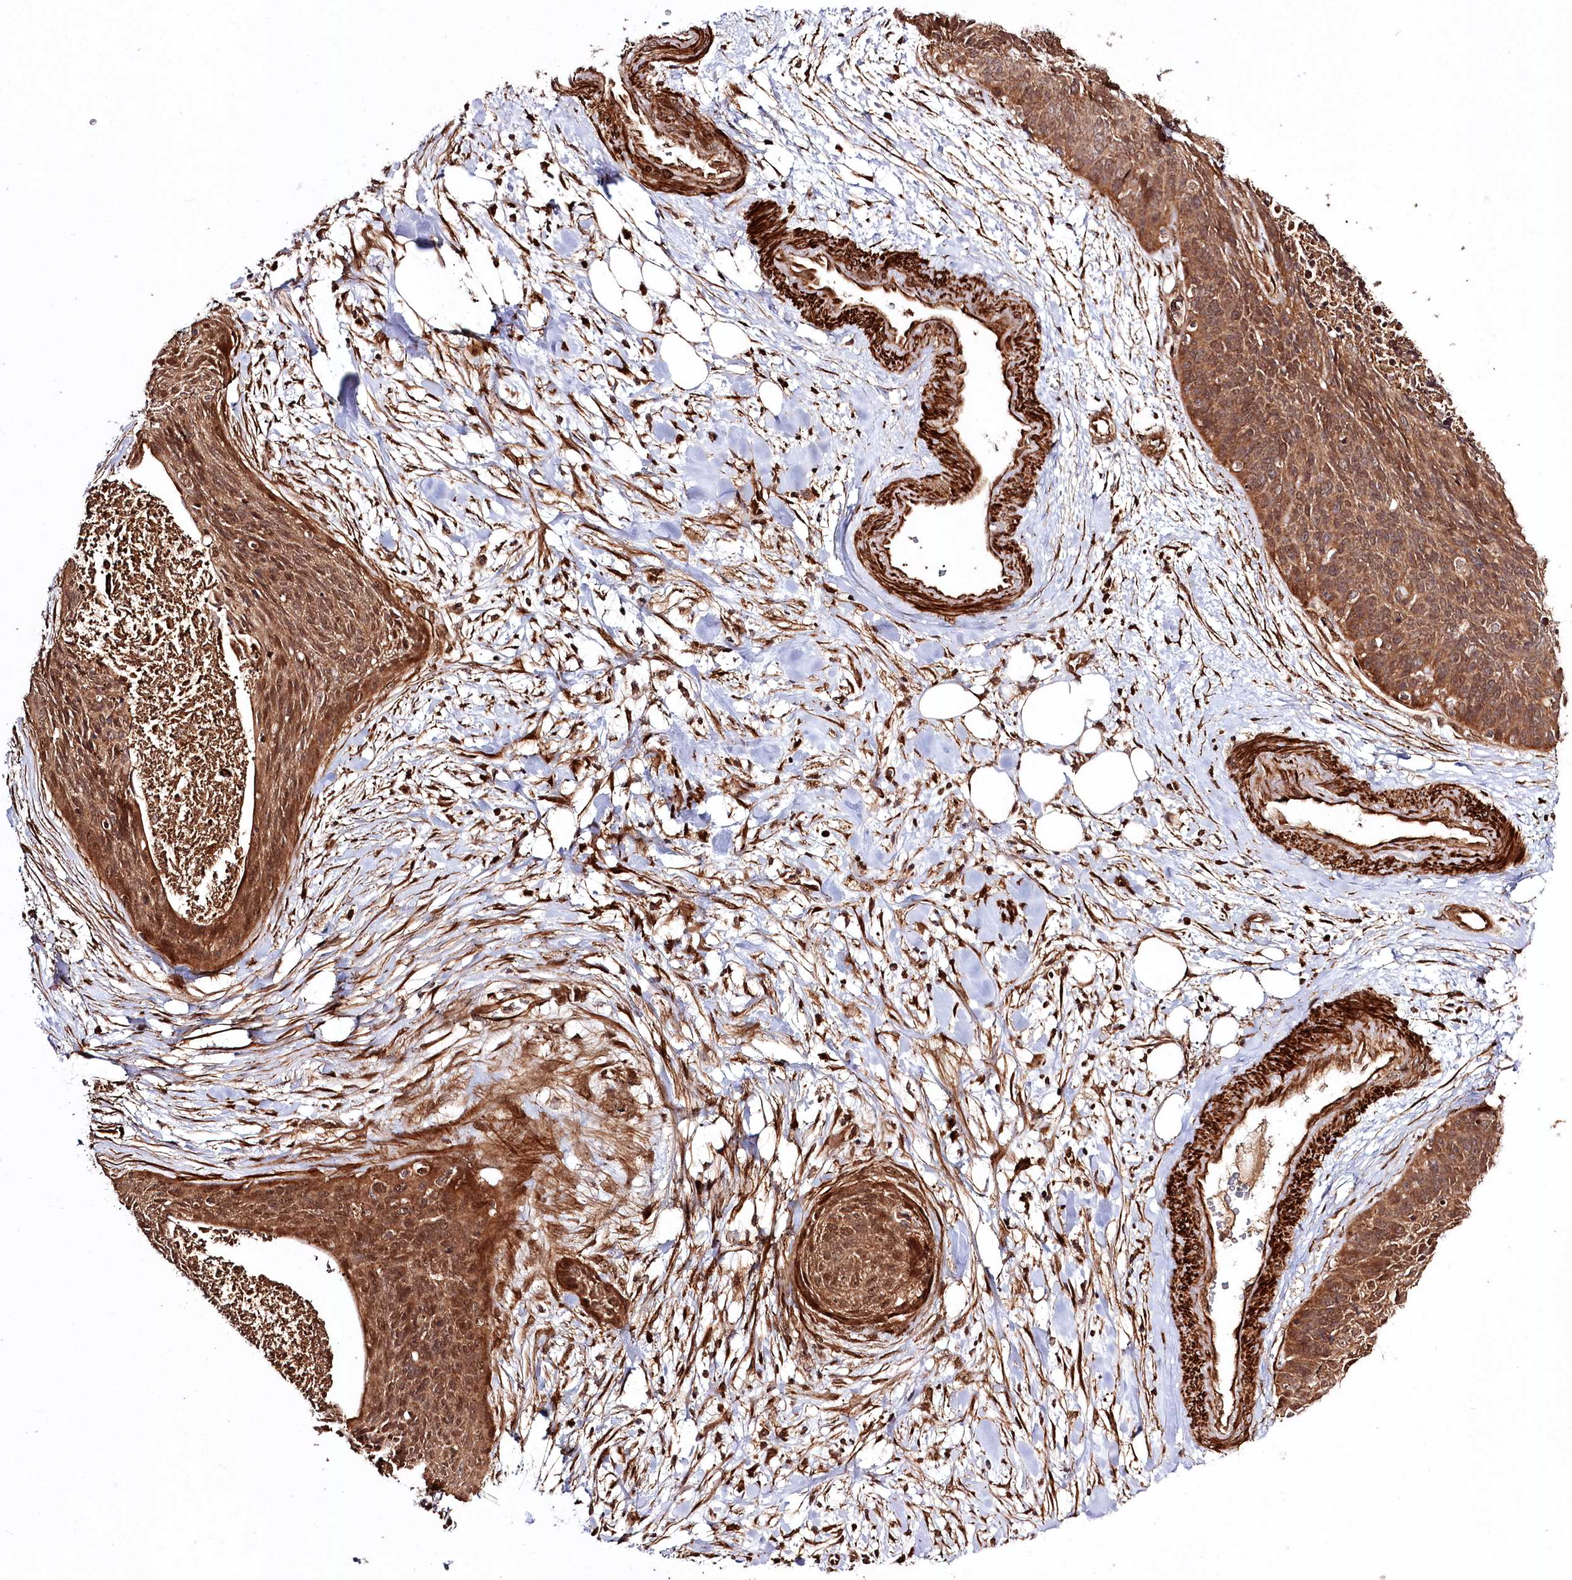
{"staining": {"intensity": "moderate", "quantity": ">75%", "location": "cytoplasmic/membranous"}, "tissue": "cervical cancer", "cell_type": "Tumor cells", "image_type": "cancer", "snomed": [{"axis": "morphology", "description": "Squamous cell carcinoma, NOS"}, {"axis": "topography", "description": "Cervix"}], "caption": "Brown immunohistochemical staining in cervical squamous cell carcinoma exhibits moderate cytoplasmic/membranous positivity in about >75% of tumor cells.", "gene": "REXO2", "patient": {"sex": "female", "age": 55}}